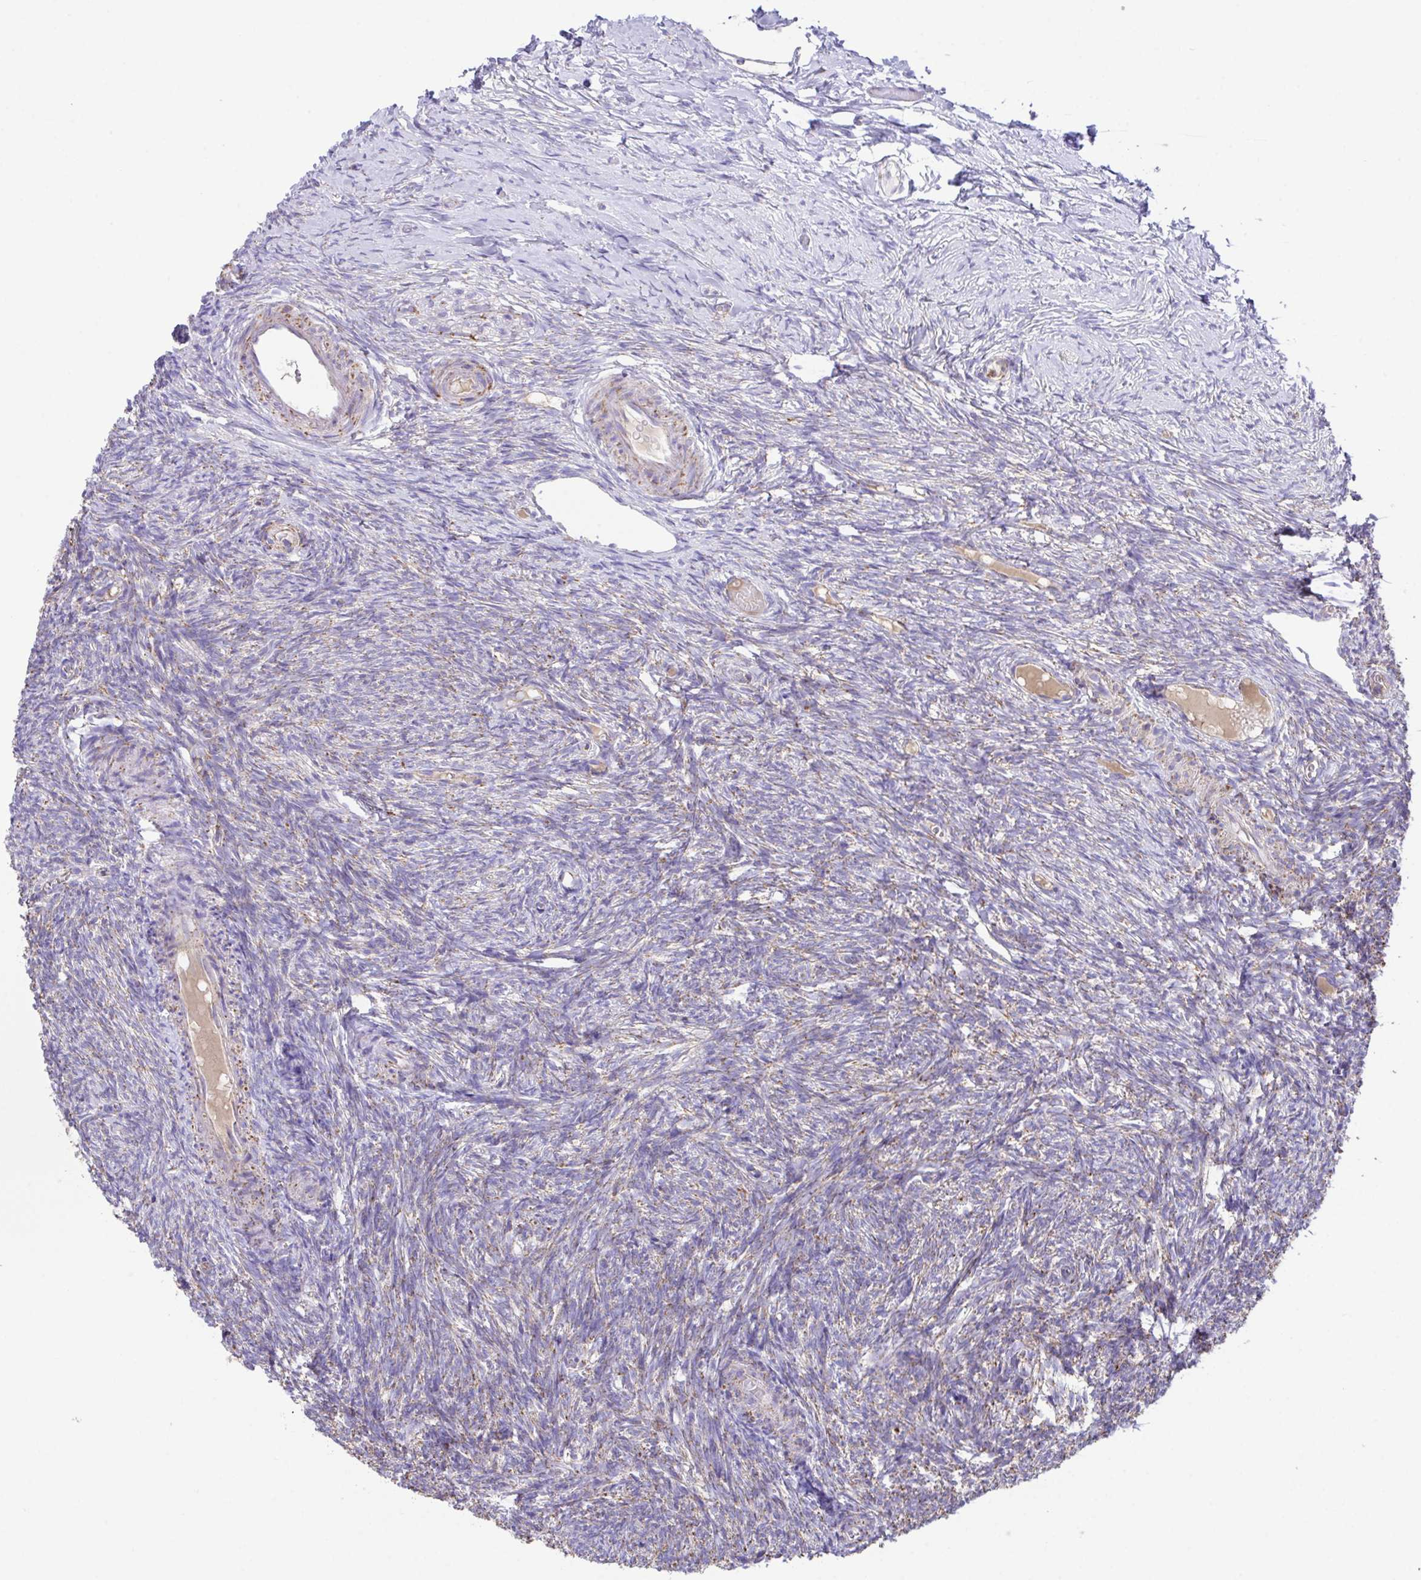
{"staining": {"intensity": "moderate", "quantity": ">75%", "location": "cytoplasmic/membranous"}, "tissue": "ovary", "cell_type": "Follicle cells", "image_type": "normal", "snomed": [{"axis": "morphology", "description": "Normal tissue, NOS"}, {"axis": "topography", "description": "Ovary"}], "caption": "This histopathology image reveals immunohistochemistry (IHC) staining of unremarkable ovary, with medium moderate cytoplasmic/membranous expression in approximately >75% of follicle cells.", "gene": "PCMTD2", "patient": {"sex": "female", "age": 39}}